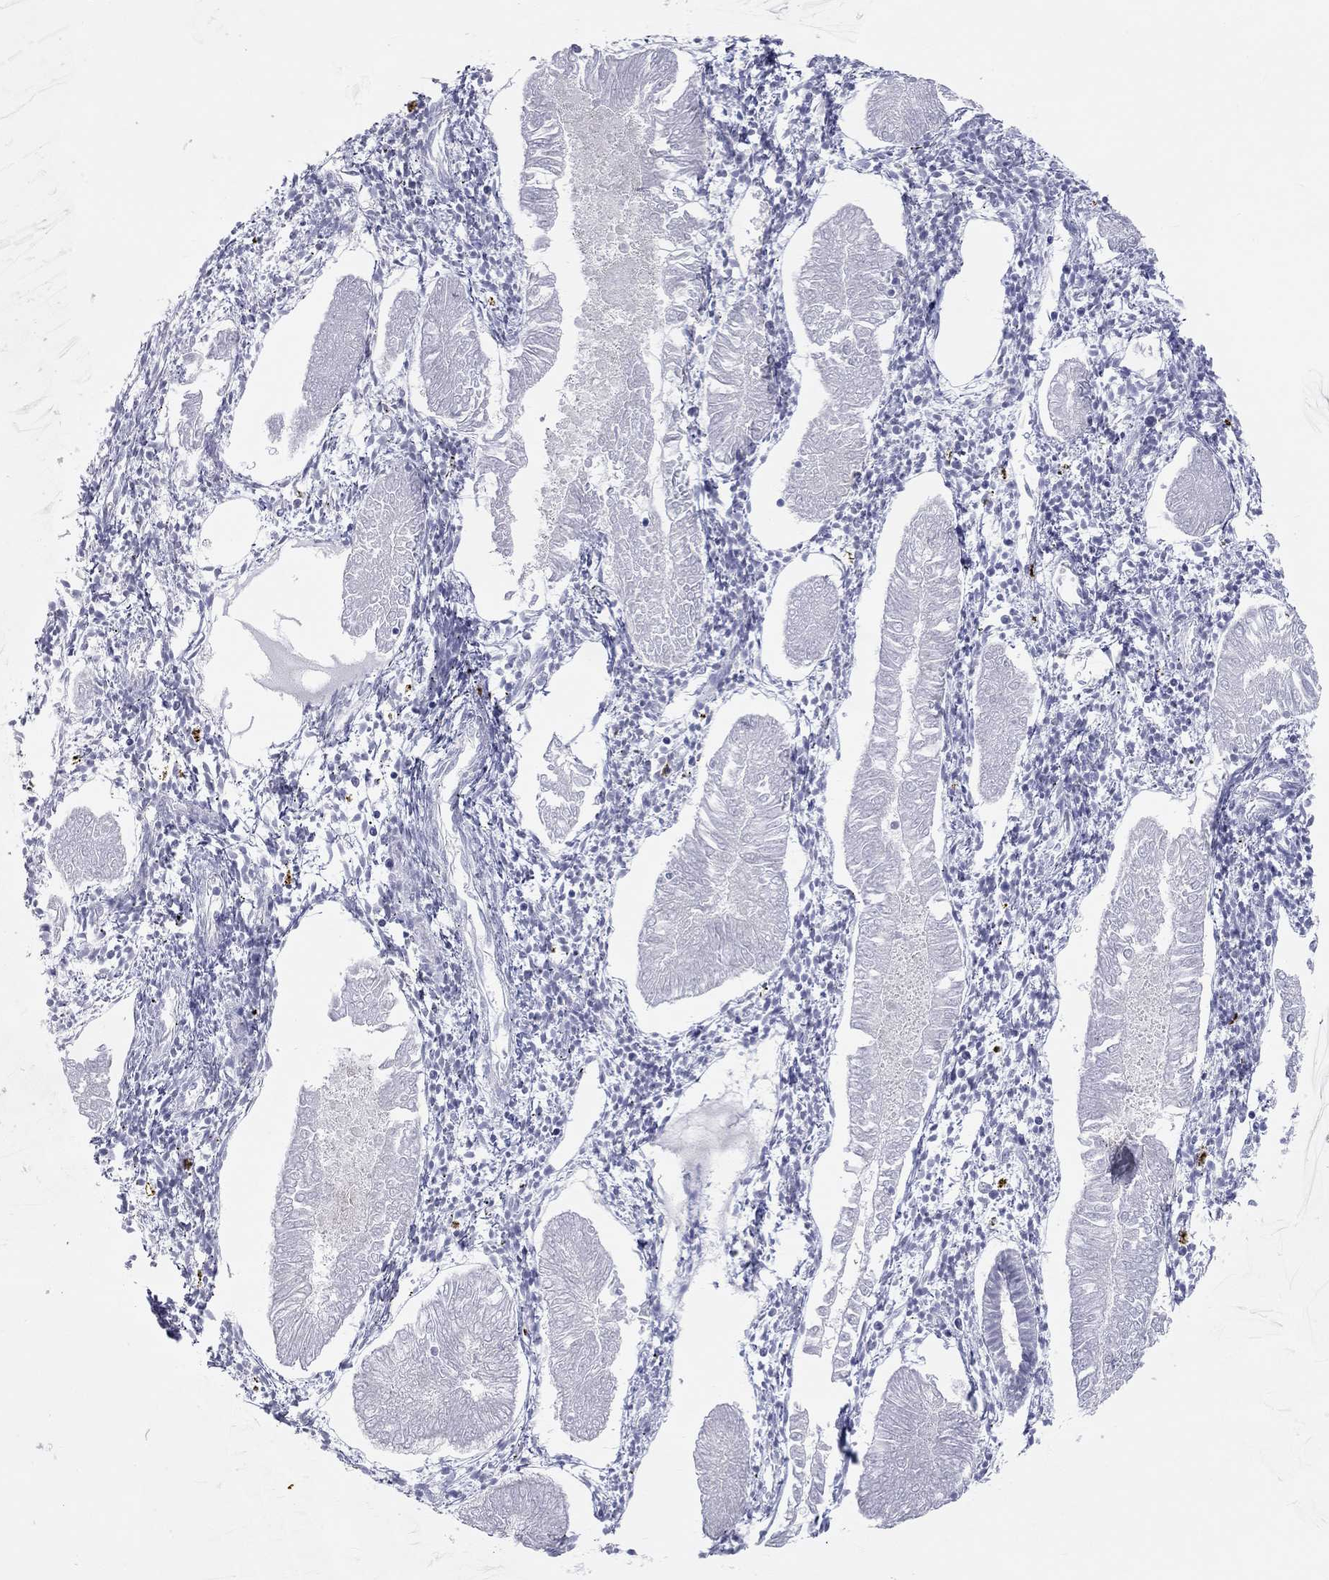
{"staining": {"intensity": "negative", "quantity": "none", "location": "none"}, "tissue": "endometrial cancer", "cell_type": "Tumor cells", "image_type": "cancer", "snomed": [{"axis": "morphology", "description": "Adenocarcinoma, NOS"}, {"axis": "topography", "description": "Endometrium"}], "caption": "Tumor cells are negative for brown protein staining in endometrial cancer.", "gene": "PCDHGC5", "patient": {"sex": "female", "age": 53}}